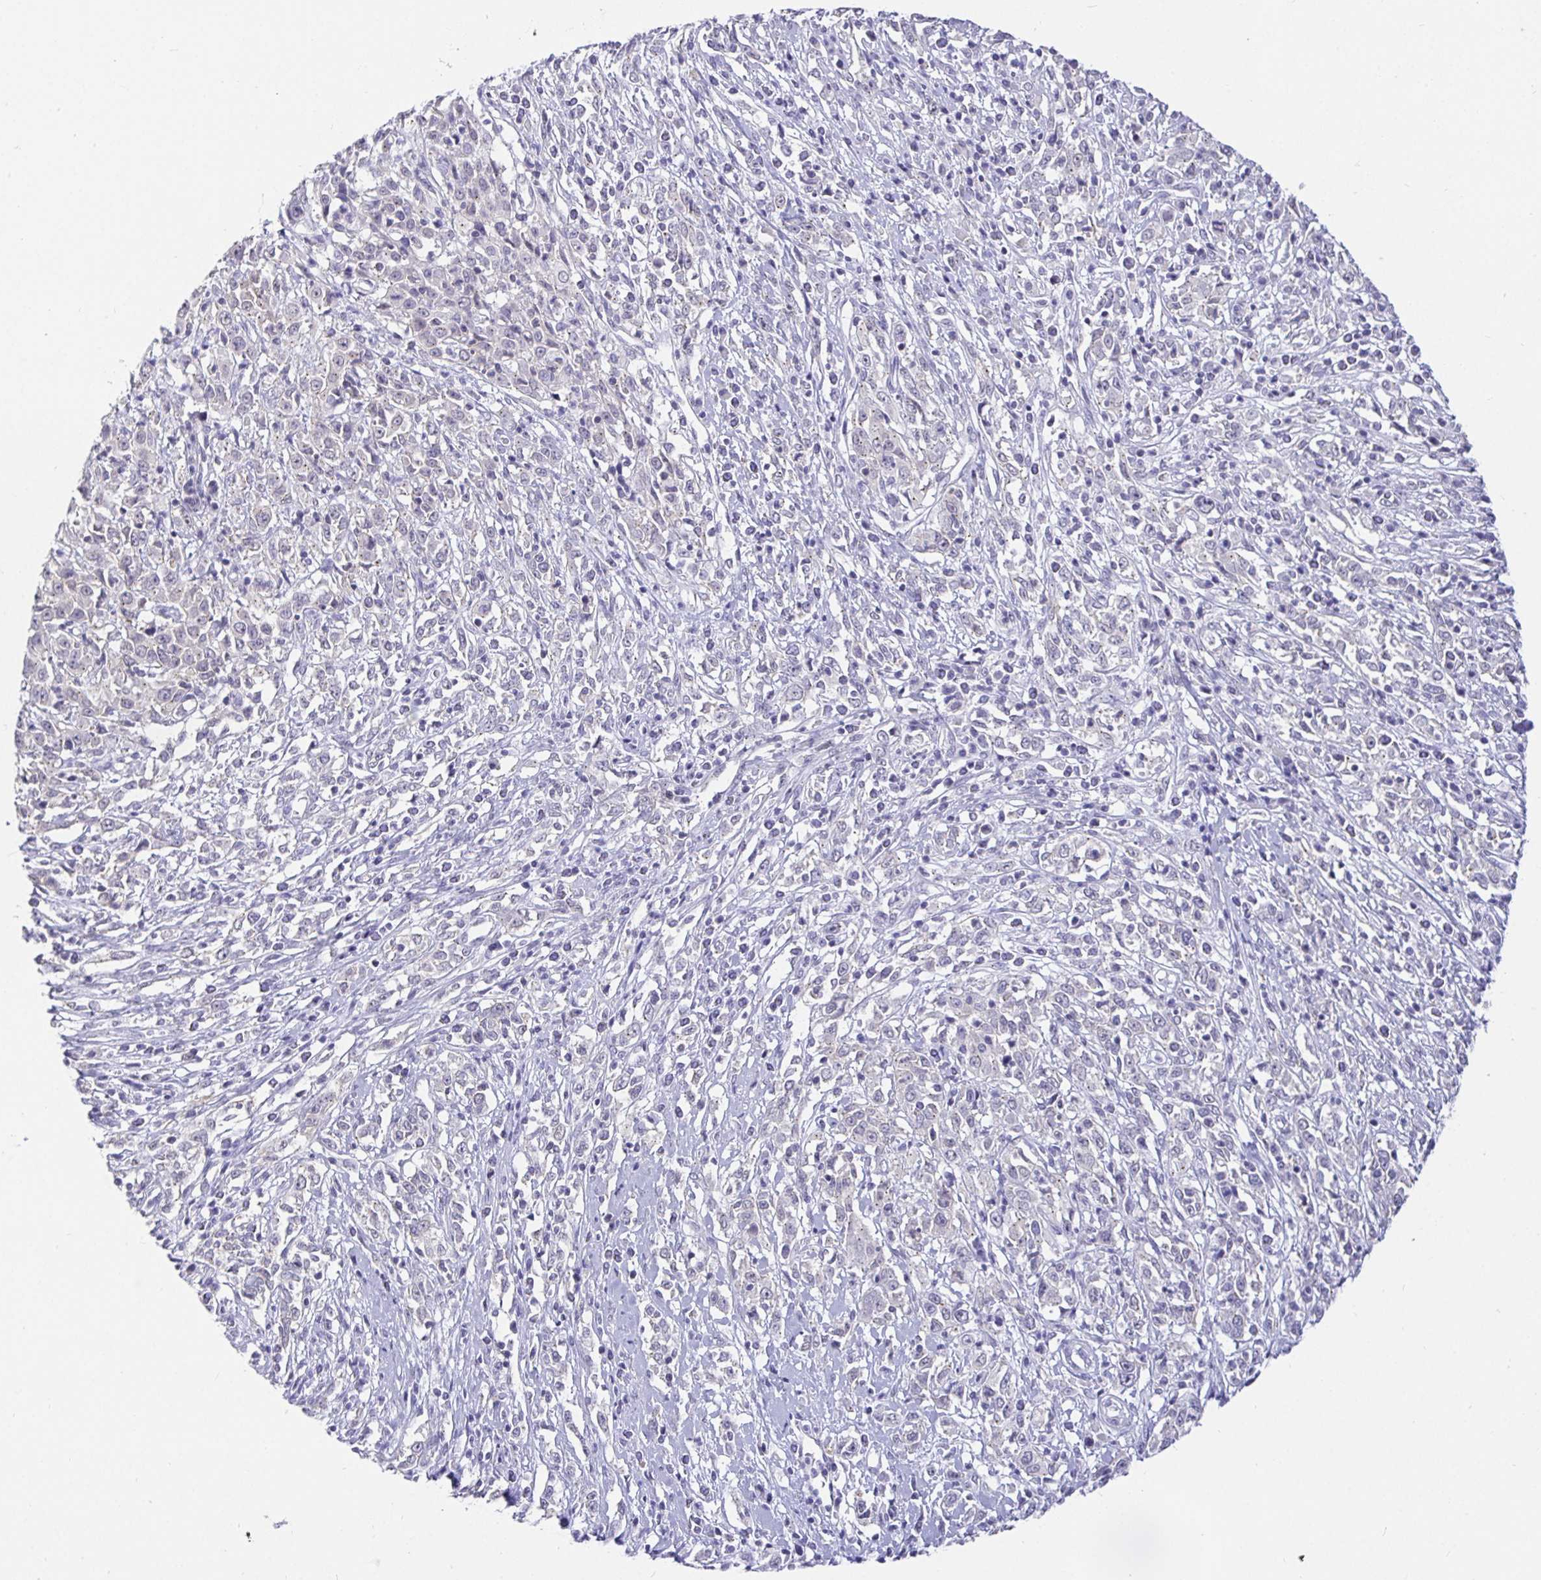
{"staining": {"intensity": "negative", "quantity": "none", "location": "none"}, "tissue": "cervical cancer", "cell_type": "Tumor cells", "image_type": "cancer", "snomed": [{"axis": "morphology", "description": "Adenocarcinoma, NOS"}, {"axis": "topography", "description": "Cervix"}], "caption": "This is a micrograph of immunohistochemistry staining of cervical adenocarcinoma, which shows no expression in tumor cells. (DAB (3,3'-diaminobenzidine) immunohistochemistry (IHC) with hematoxylin counter stain).", "gene": "EZHIP", "patient": {"sex": "female", "age": 40}}